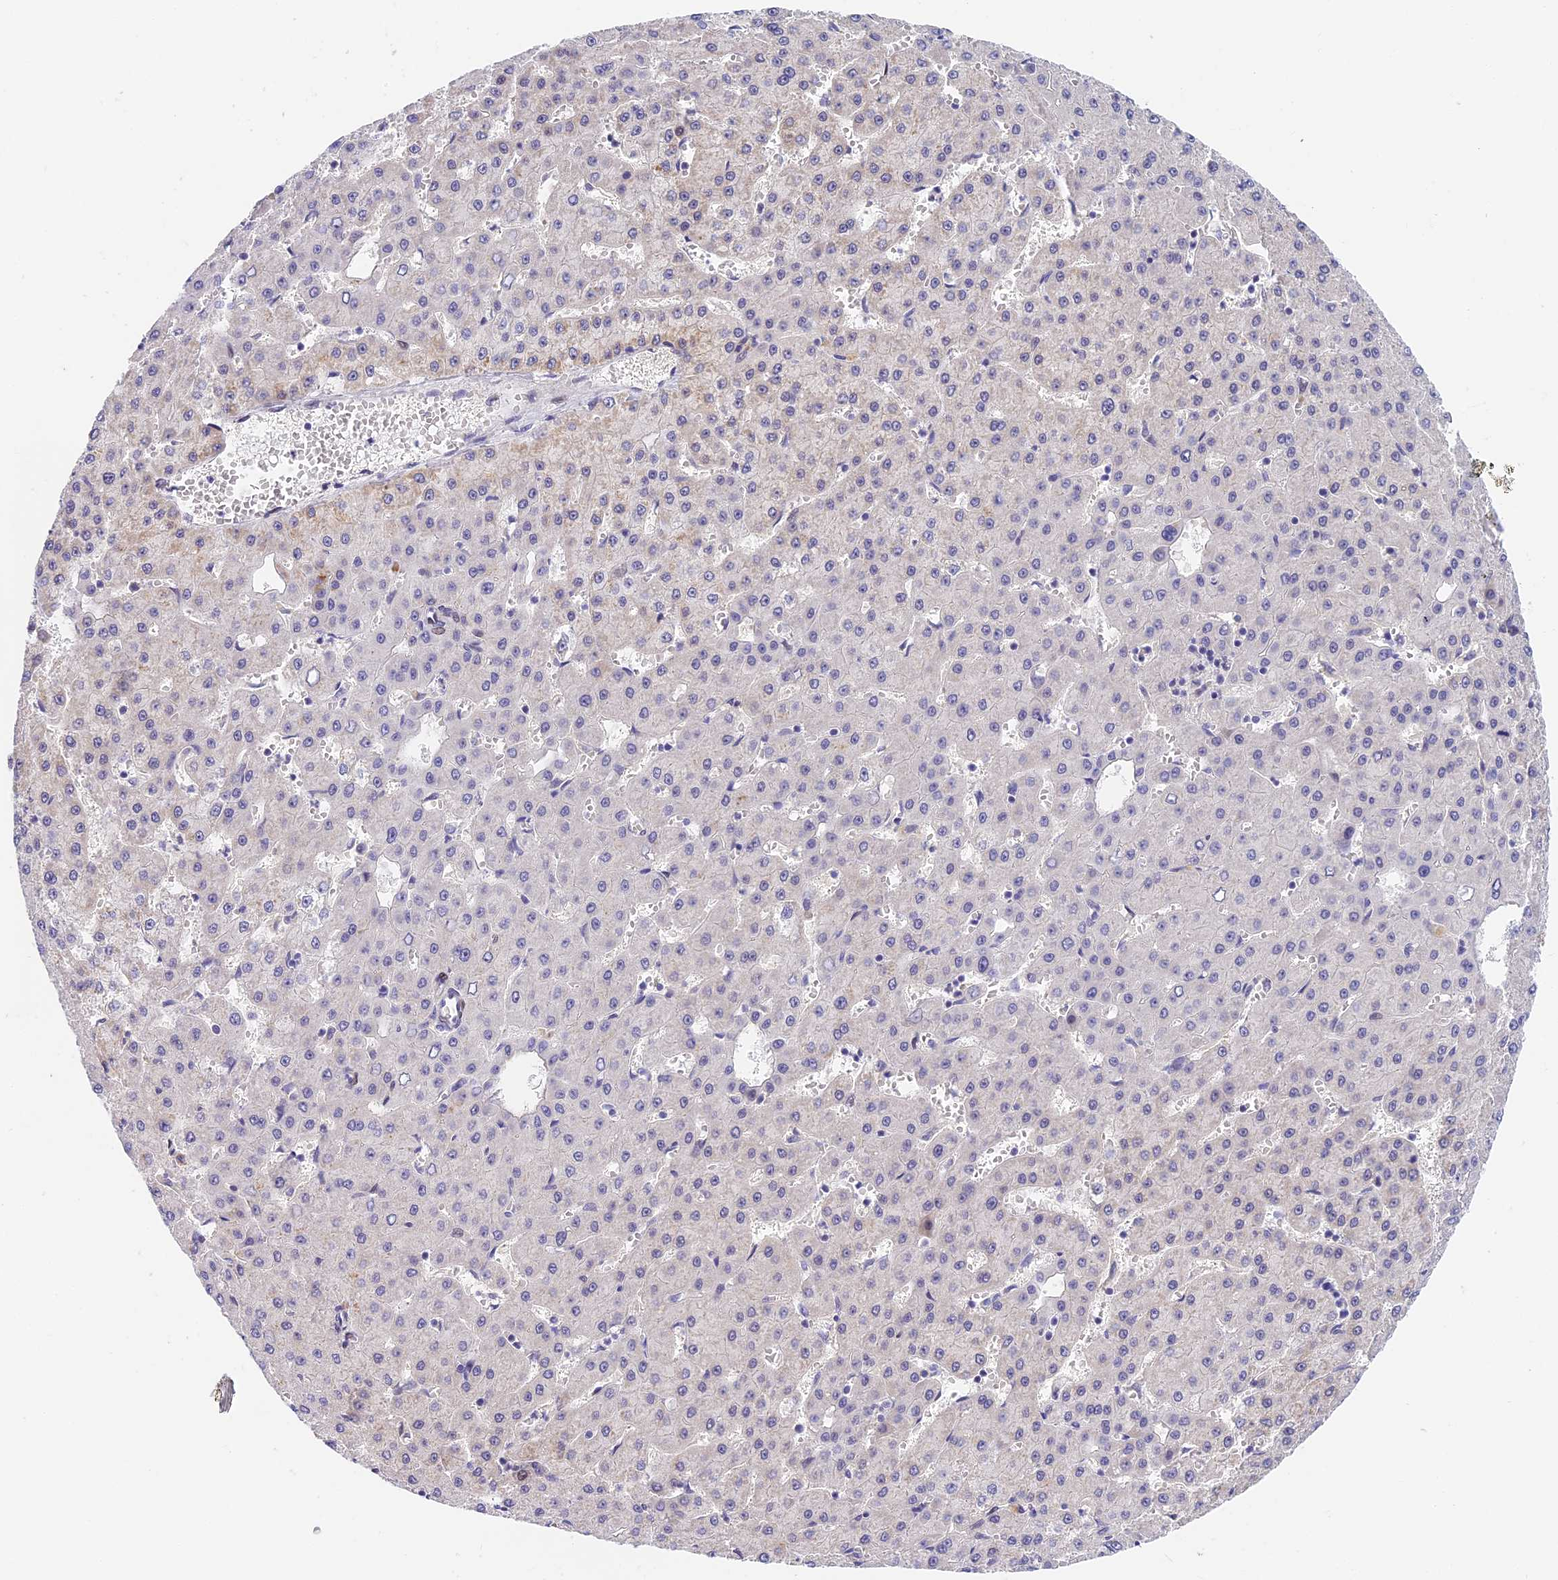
{"staining": {"intensity": "negative", "quantity": "none", "location": "none"}, "tissue": "liver cancer", "cell_type": "Tumor cells", "image_type": "cancer", "snomed": [{"axis": "morphology", "description": "Carcinoma, Hepatocellular, NOS"}, {"axis": "topography", "description": "Liver"}], "caption": "Immunohistochemical staining of human liver cancer (hepatocellular carcinoma) shows no significant positivity in tumor cells.", "gene": "MIDN", "patient": {"sex": "male", "age": 47}}